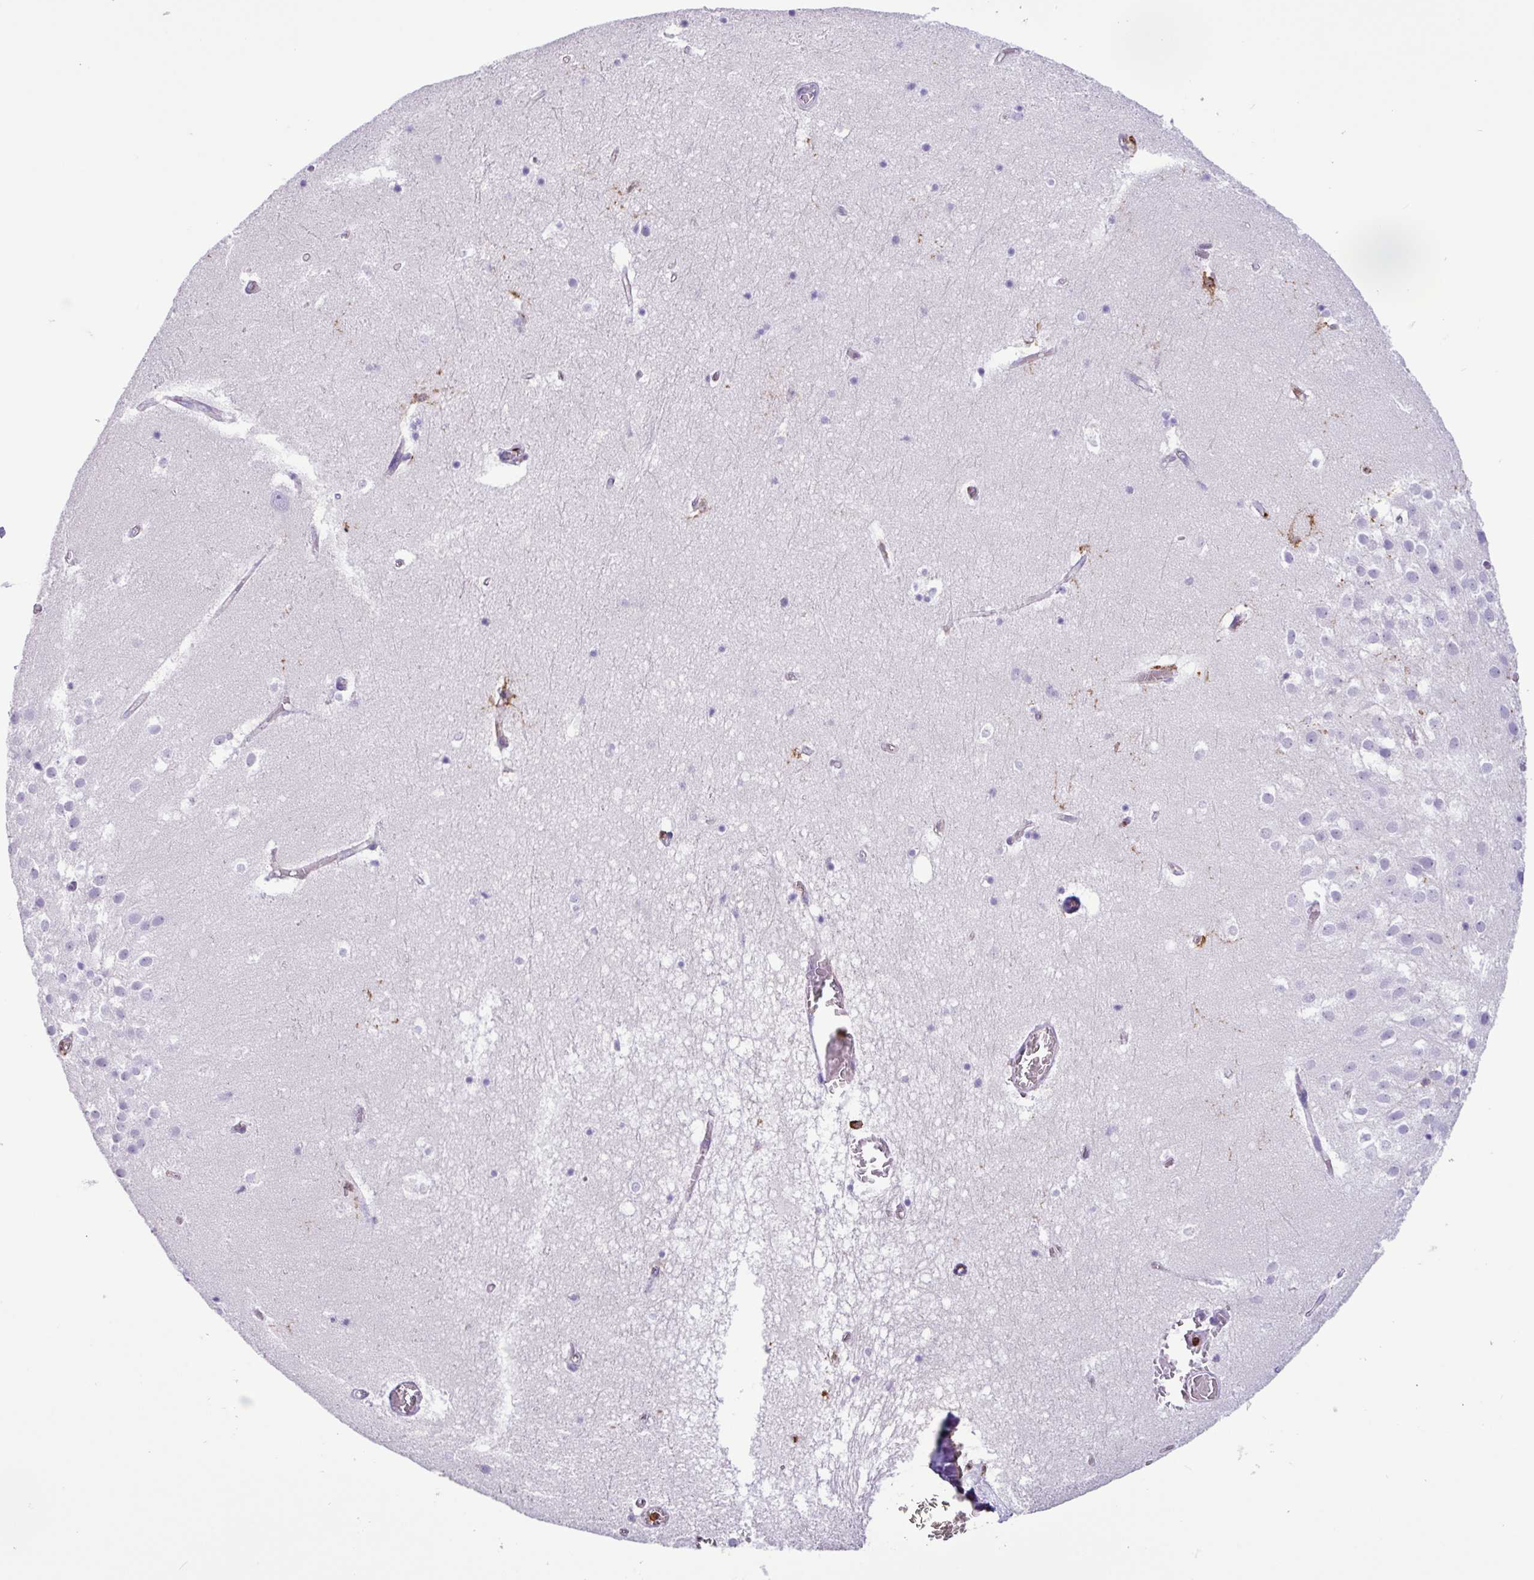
{"staining": {"intensity": "moderate", "quantity": "<25%", "location": "cytoplasmic/membranous"}, "tissue": "hippocampus", "cell_type": "Glial cells", "image_type": "normal", "snomed": [{"axis": "morphology", "description": "Normal tissue, NOS"}, {"axis": "topography", "description": "Hippocampus"}], "caption": "A brown stain shows moderate cytoplasmic/membranous positivity of a protein in glial cells of normal human hippocampus. (Stains: DAB (3,3'-diaminobenzidine) in brown, nuclei in blue, Microscopy: brightfield microscopy at high magnification).", "gene": "PPP1R18", "patient": {"sex": "female", "age": 52}}